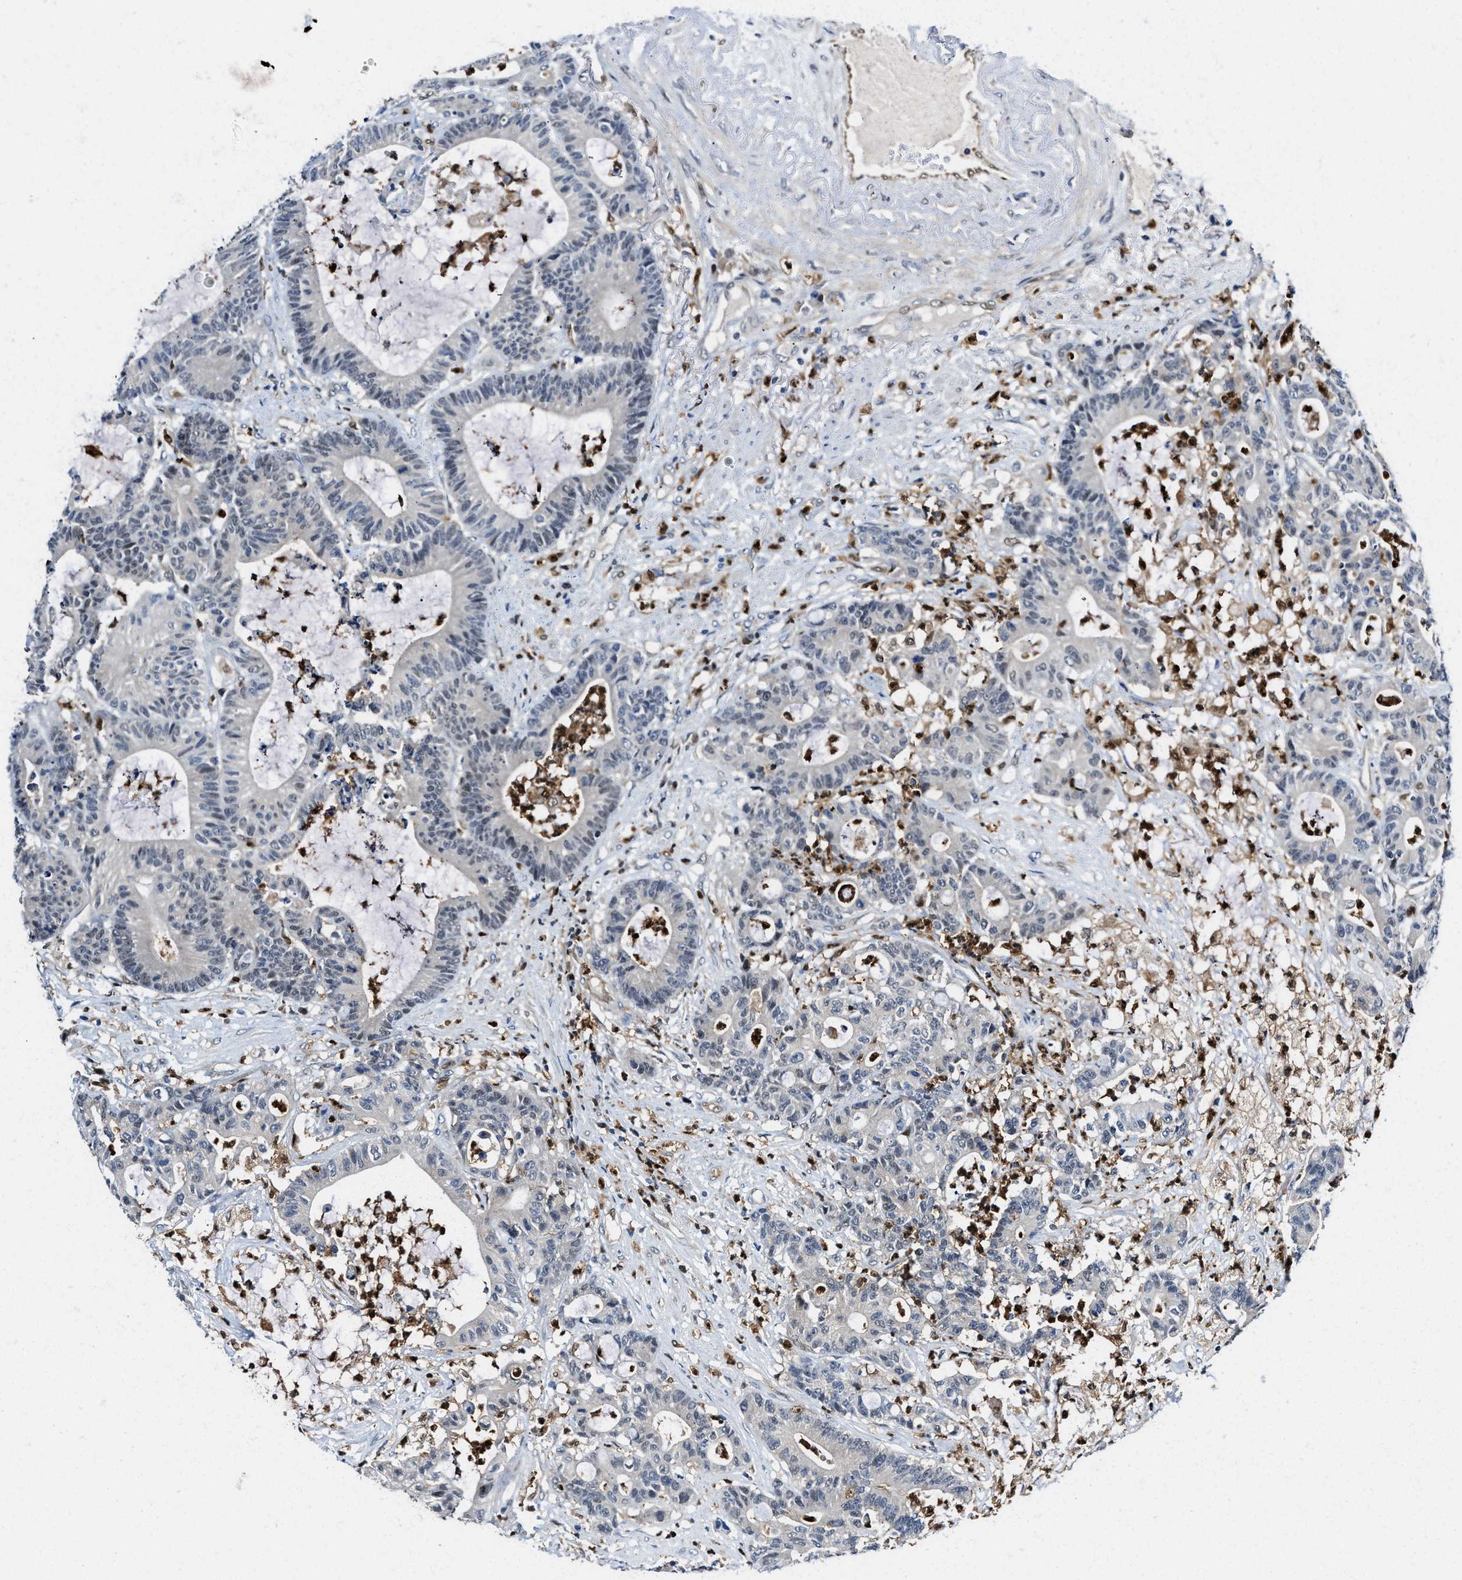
{"staining": {"intensity": "moderate", "quantity": "<25%", "location": "nuclear"}, "tissue": "colorectal cancer", "cell_type": "Tumor cells", "image_type": "cancer", "snomed": [{"axis": "morphology", "description": "Adenocarcinoma, NOS"}, {"axis": "topography", "description": "Colon"}], "caption": "Immunohistochemical staining of colorectal adenocarcinoma reveals low levels of moderate nuclear staining in approximately <25% of tumor cells.", "gene": "LTA4H", "patient": {"sex": "female", "age": 84}}